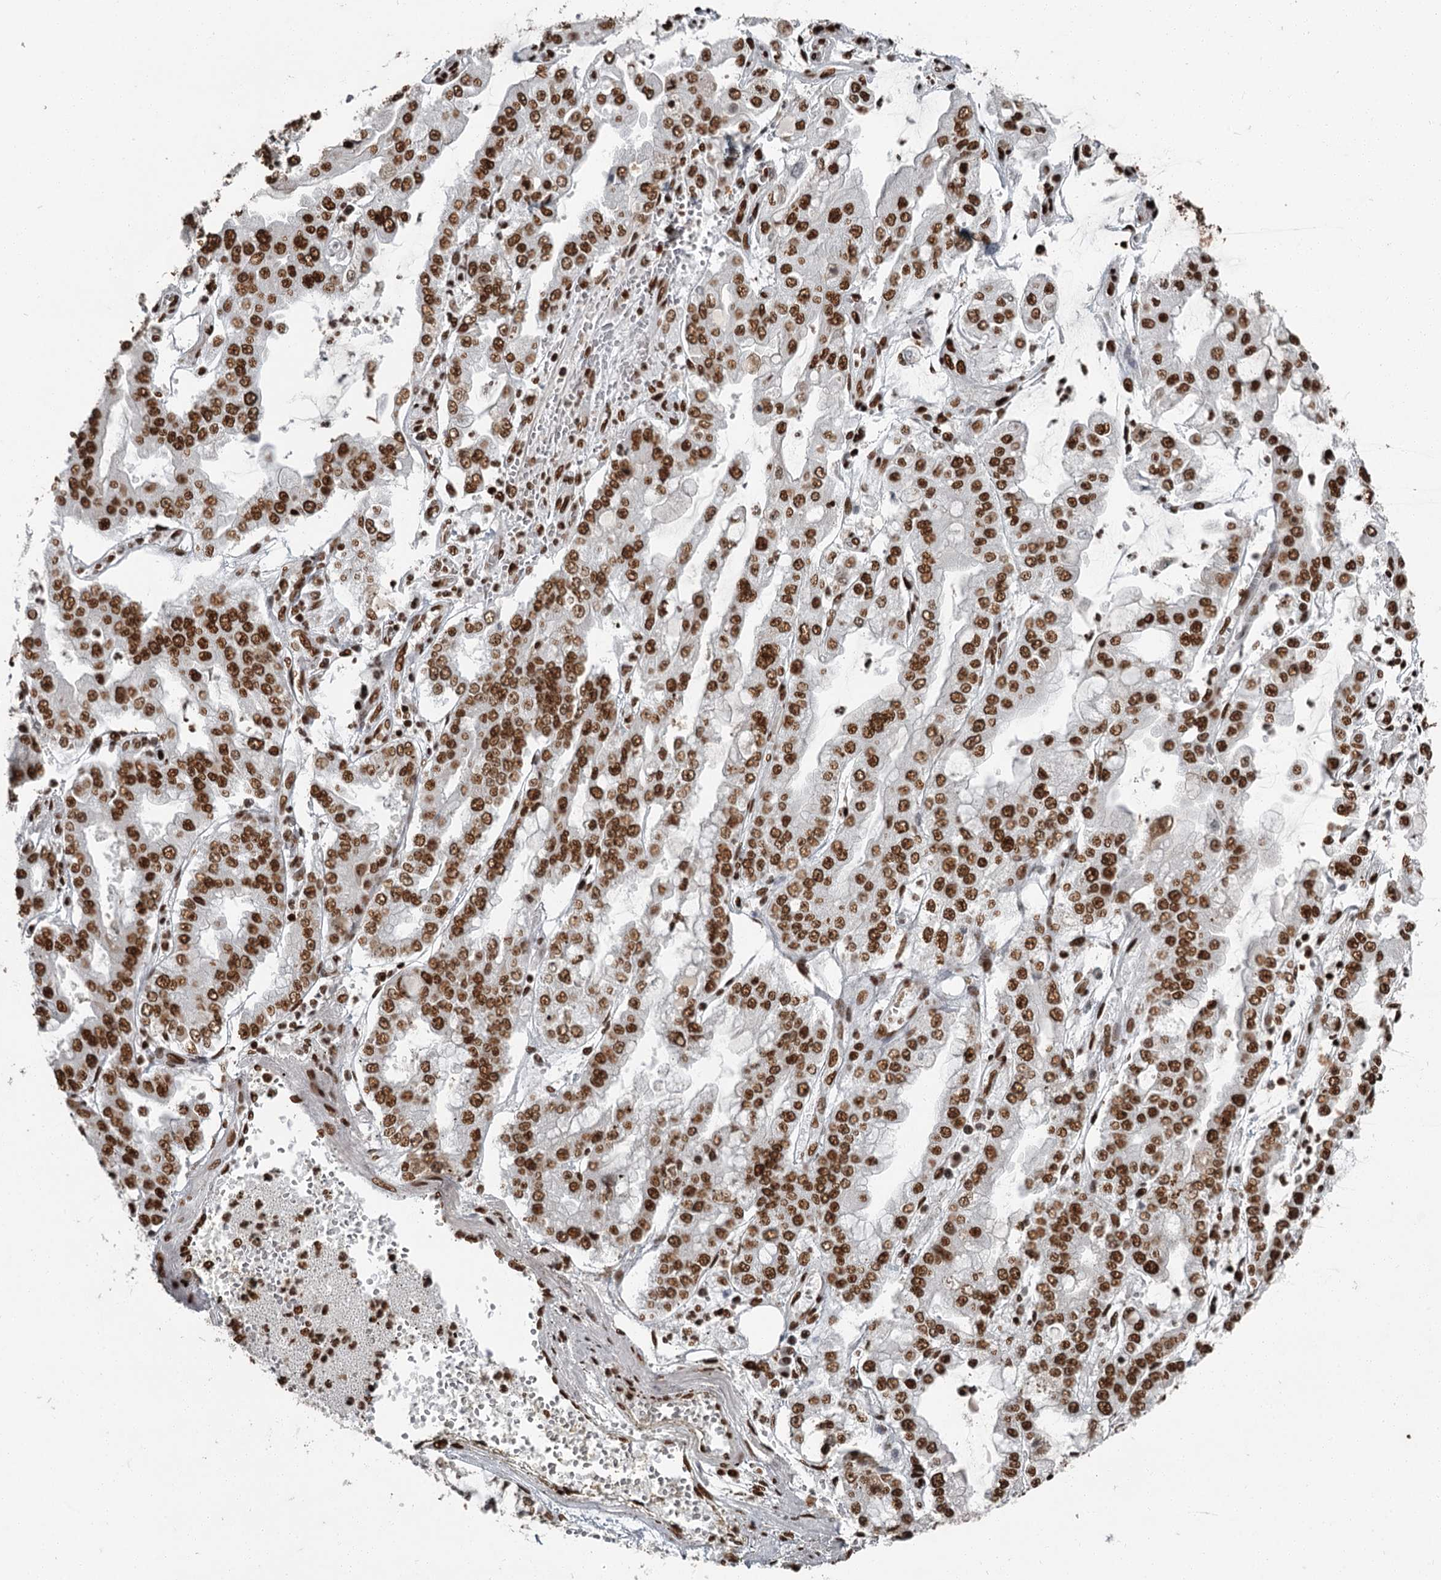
{"staining": {"intensity": "strong", "quantity": ">75%", "location": "nuclear"}, "tissue": "stomach cancer", "cell_type": "Tumor cells", "image_type": "cancer", "snomed": [{"axis": "morphology", "description": "Adenocarcinoma, NOS"}, {"axis": "topography", "description": "Stomach"}], "caption": "A high-resolution photomicrograph shows IHC staining of stomach cancer, which demonstrates strong nuclear staining in about >75% of tumor cells.", "gene": "RBBP7", "patient": {"sex": "male", "age": 76}}